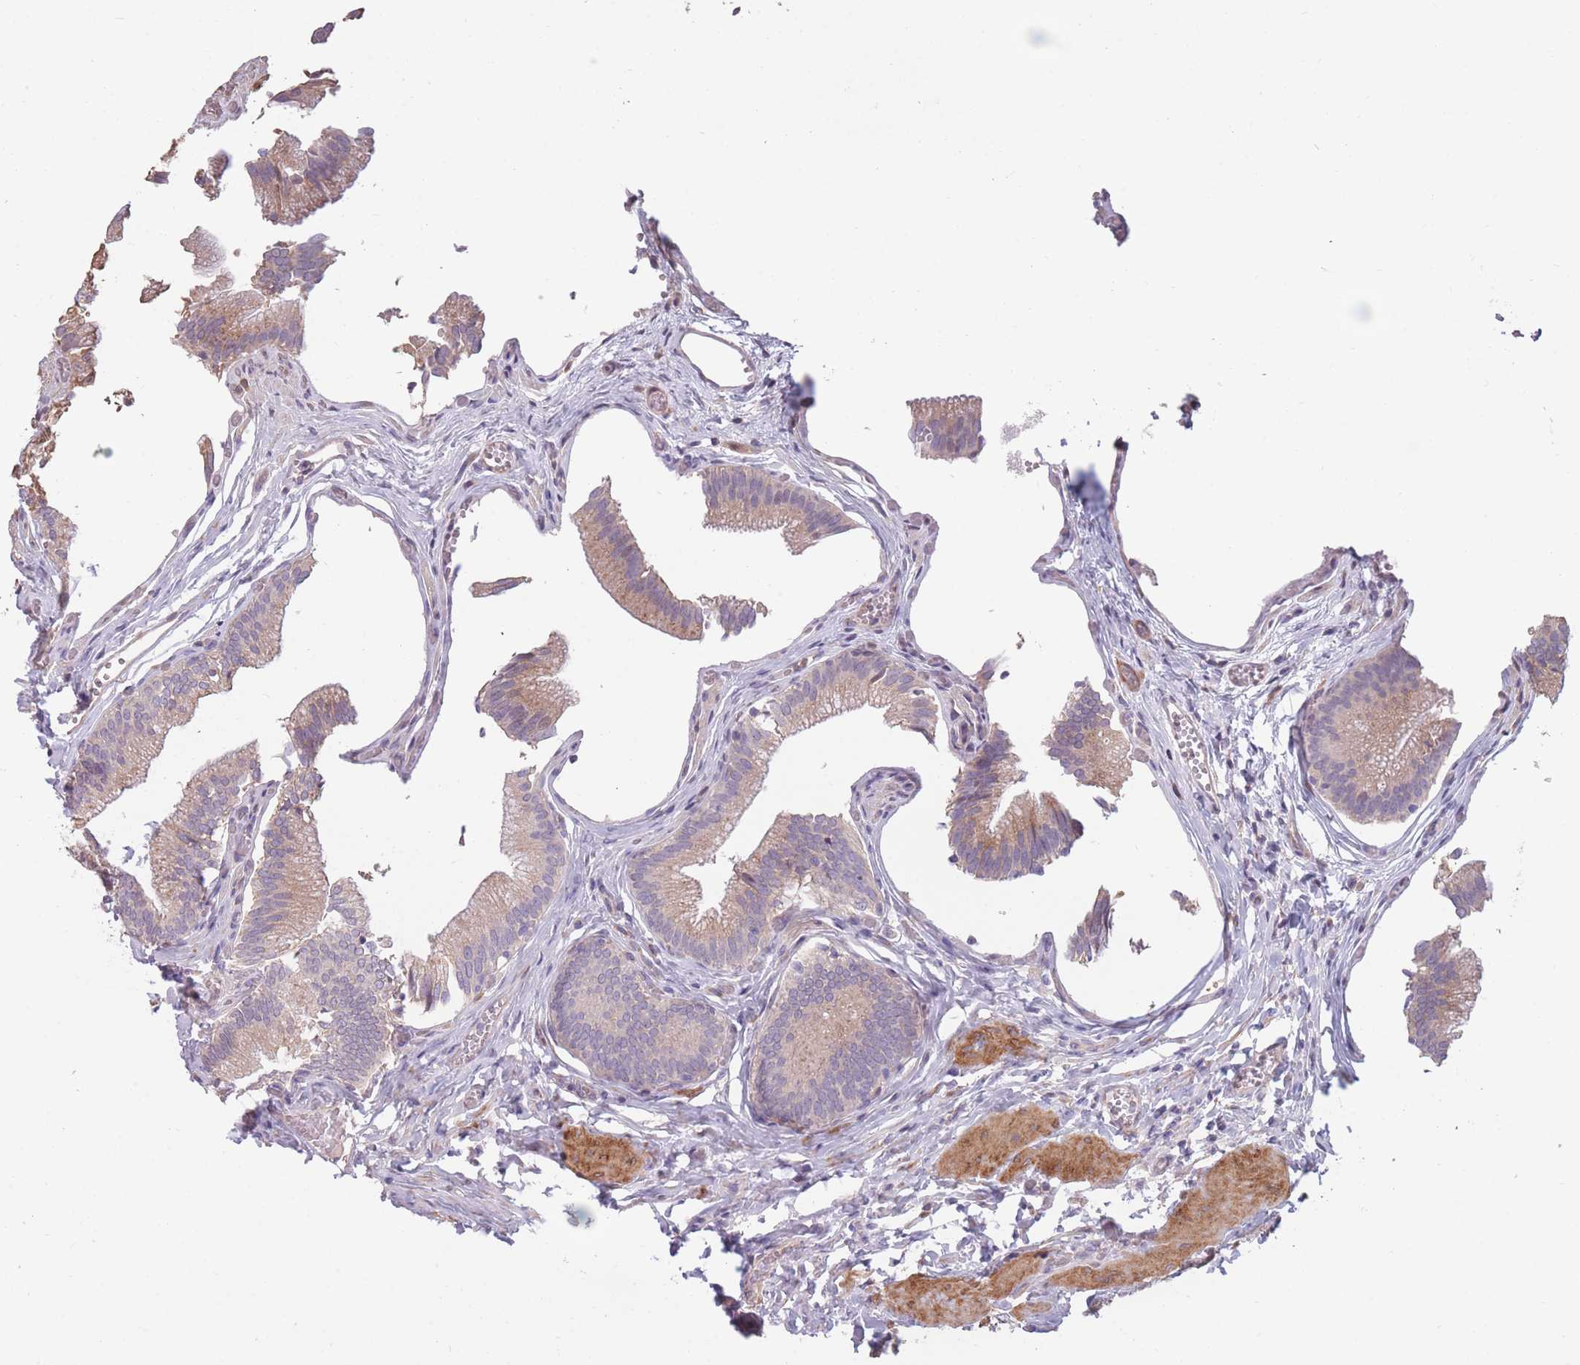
{"staining": {"intensity": "weak", "quantity": "25%-75%", "location": "cytoplasmic/membranous"}, "tissue": "gallbladder", "cell_type": "Glandular cells", "image_type": "normal", "snomed": [{"axis": "morphology", "description": "Normal tissue, NOS"}, {"axis": "topography", "description": "Gallbladder"}, {"axis": "topography", "description": "Peripheral nerve tissue"}], "caption": "Immunohistochemistry photomicrograph of benign gallbladder stained for a protein (brown), which displays low levels of weak cytoplasmic/membranous positivity in approximately 25%-75% of glandular cells.", "gene": "CCNQ", "patient": {"sex": "male", "age": 17}}